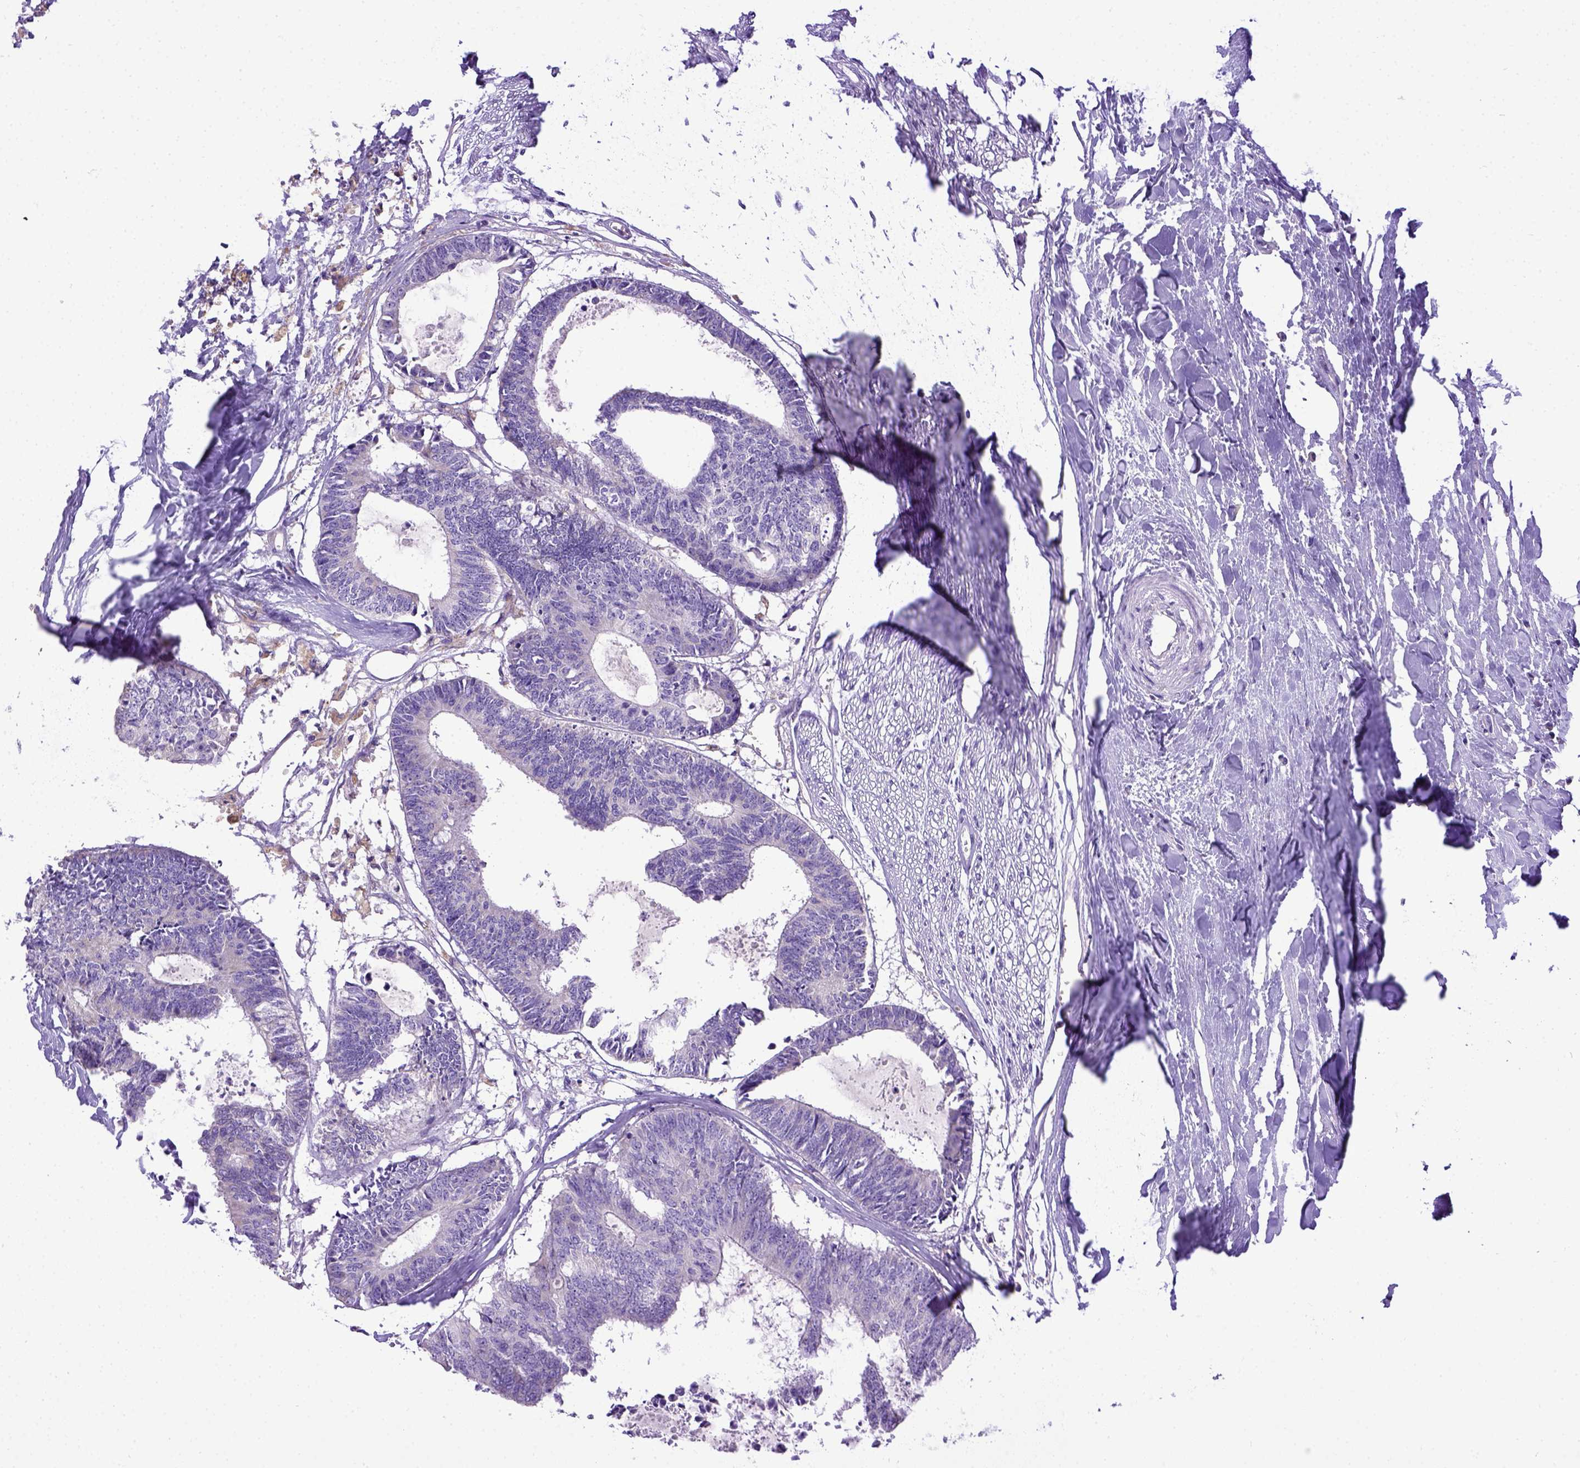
{"staining": {"intensity": "negative", "quantity": "none", "location": "none"}, "tissue": "colorectal cancer", "cell_type": "Tumor cells", "image_type": "cancer", "snomed": [{"axis": "morphology", "description": "Adenocarcinoma, NOS"}, {"axis": "topography", "description": "Colon"}, {"axis": "topography", "description": "Rectum"}], "caption": "High power microscopy histopathology image of an IHC micrograph of adenocarcinoma (colorectal), revealing no significant expression in tumor cells.", "gene": "SPEF1", "patient": {"sex": "male", "age": 57}}